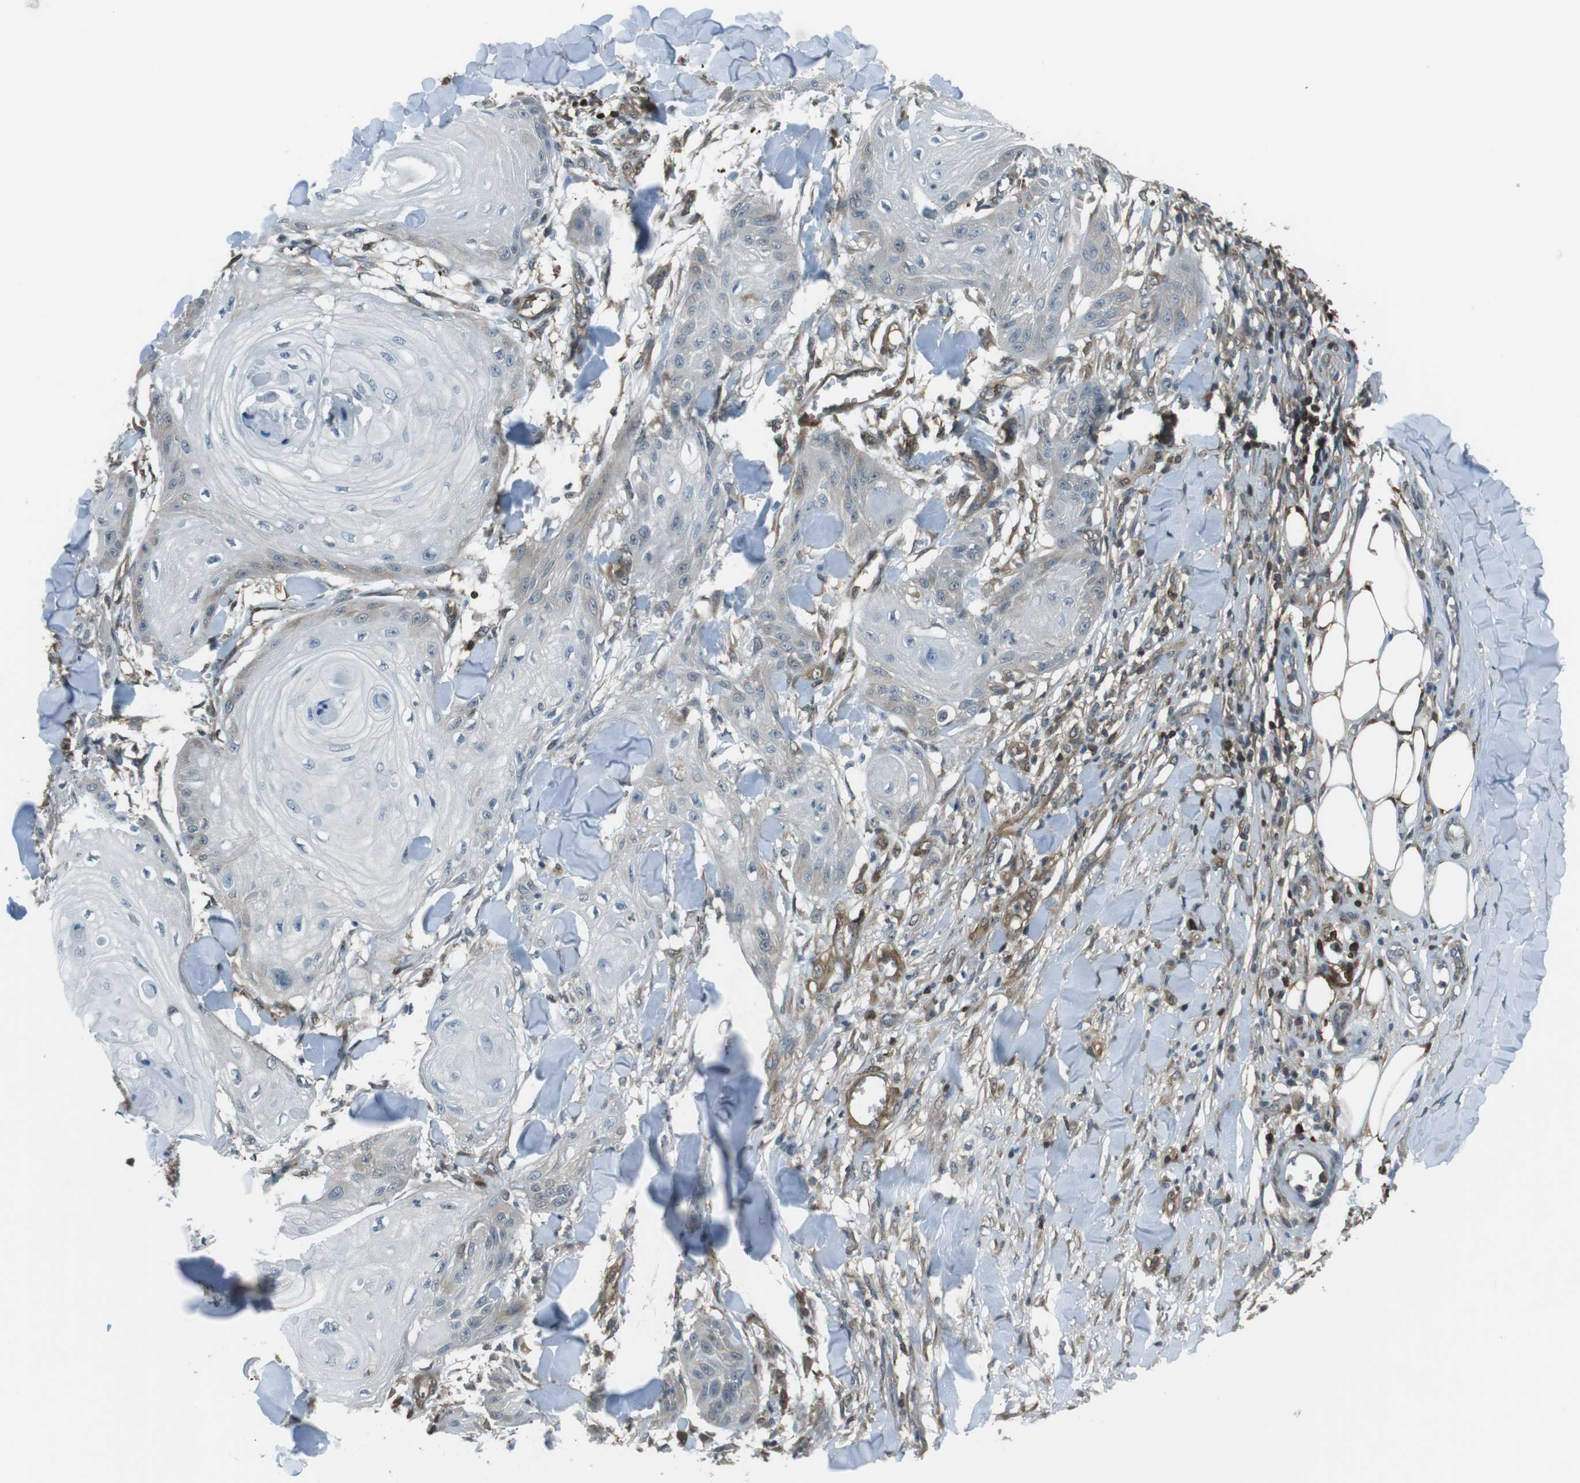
{"staining": {"intensity": "weak", "quantity": "<25%", "location": "cytoplasmic/membranous"}, "tissue": "skin cancer", "cell_type": "Tumor cells", "image_type": "cancer", "snomed": [{"axis": "morphology", "description": "Squamous cell carcinoma, NOS"}, {"axis": "topography", "description": "Skin"}], "caption": "DAB (3,3'-diaminobenzidine) immunohistochemical staining of human skin cancer demonstrates no significant expression in tumor cells.", "gene": "TWSG1", "patient": {"sex": "male", "age": 74}}